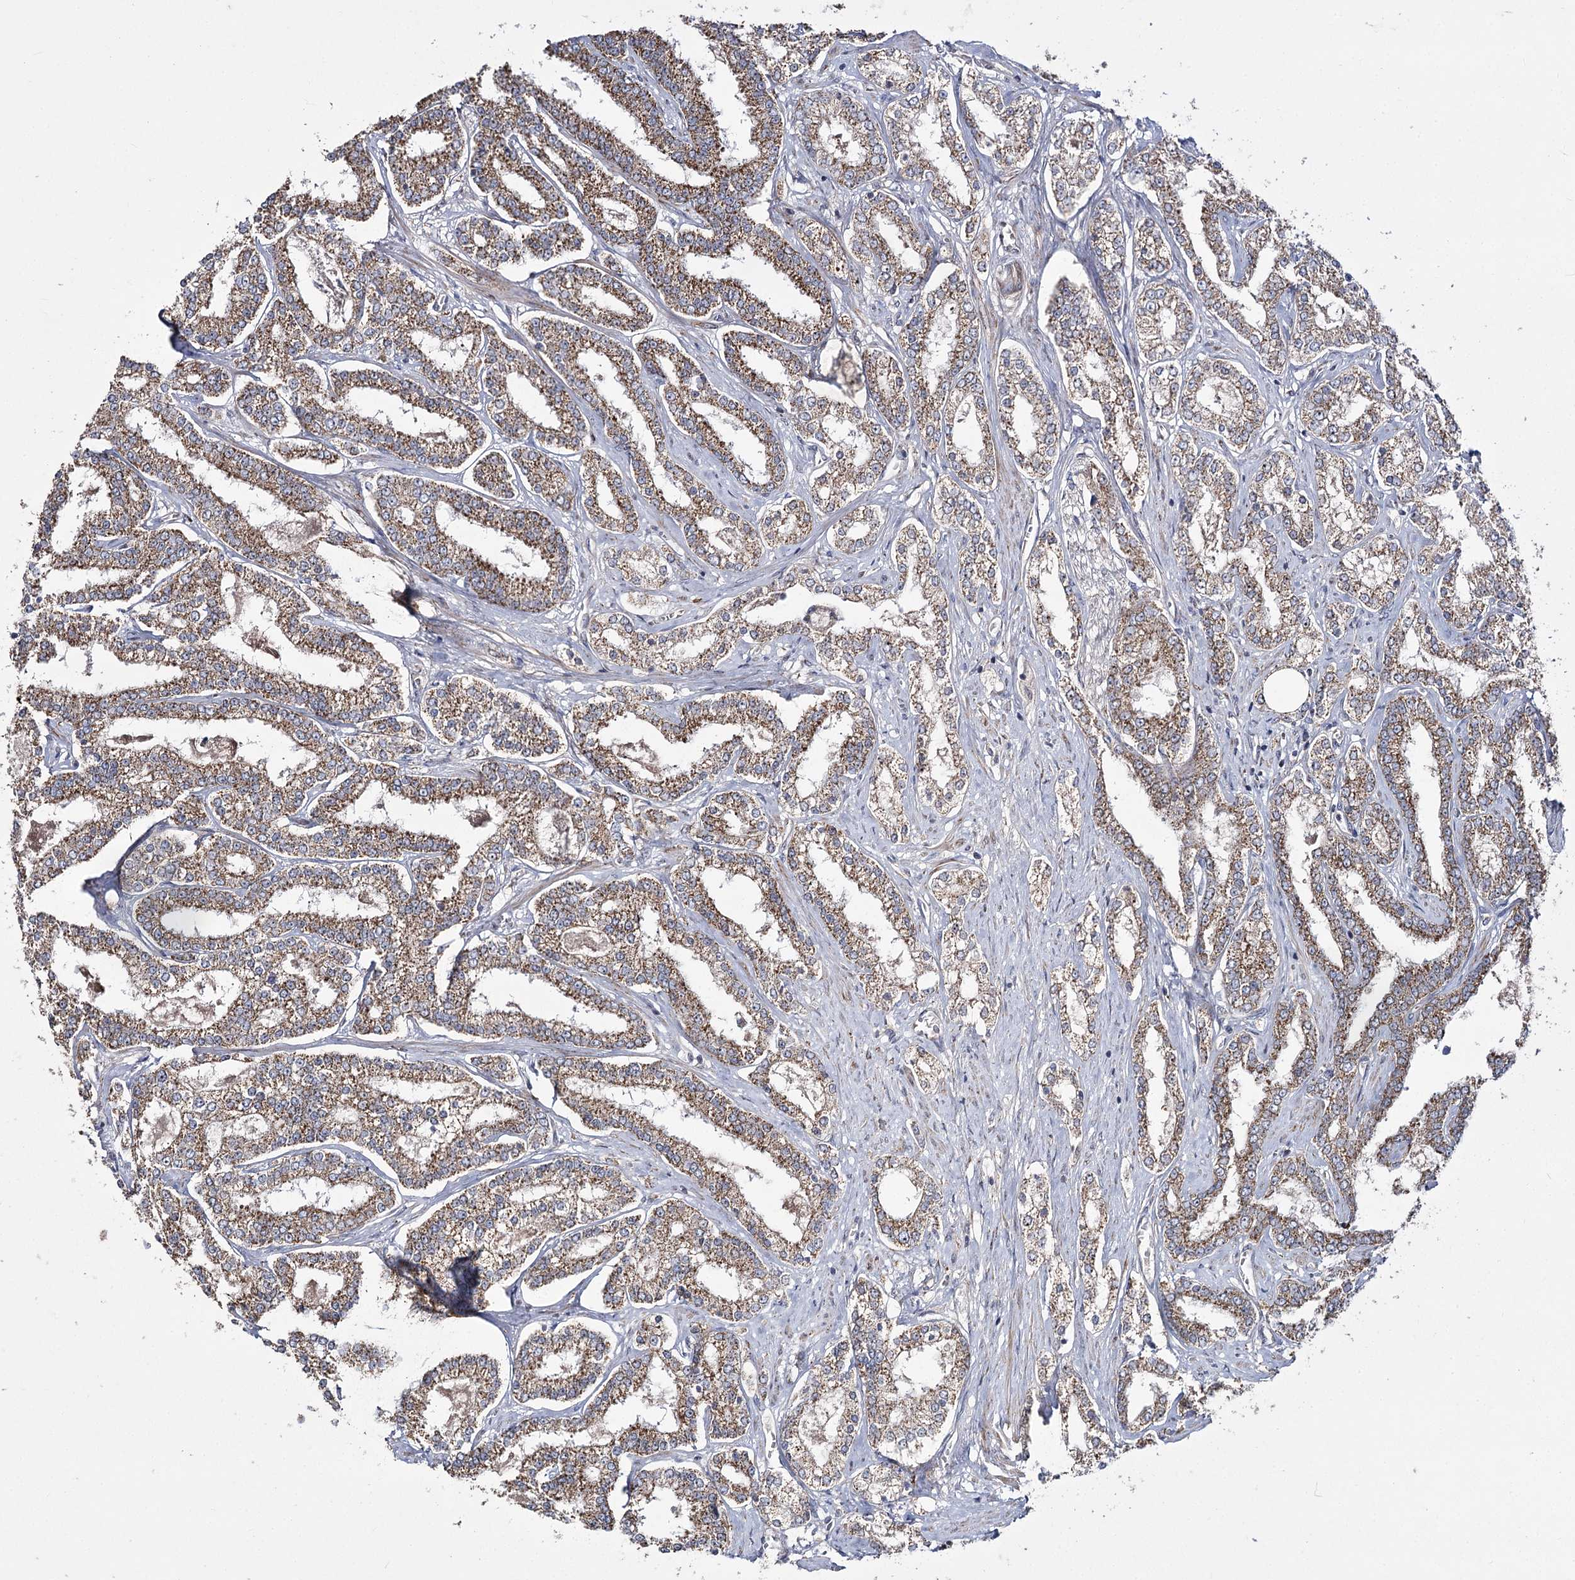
{"staining": {"intensity": "moderate", "quantity": ">75%", "location": "cytoplasmic/membranous"}, "tissue": "prostate cancer", "cell_type": "Tumor cells", "image_type": "cancer", "snomed": [{"axis": "morphology", "description": "Normal tissue, NOS"}, {"axis": "morphology", "description": "Adenocarcinoma, High grade"}, {"axis": "topography", "description": "Prostate"}], "caption": "The histopathology image reveals a brown stain indicating the presence of a protein in the cytoplasmic/membranous of tumor cells in prostate high-grade adenocarcinoma.", "gene": "NADK2", "patient": {"sex": "male", "age": 83}}